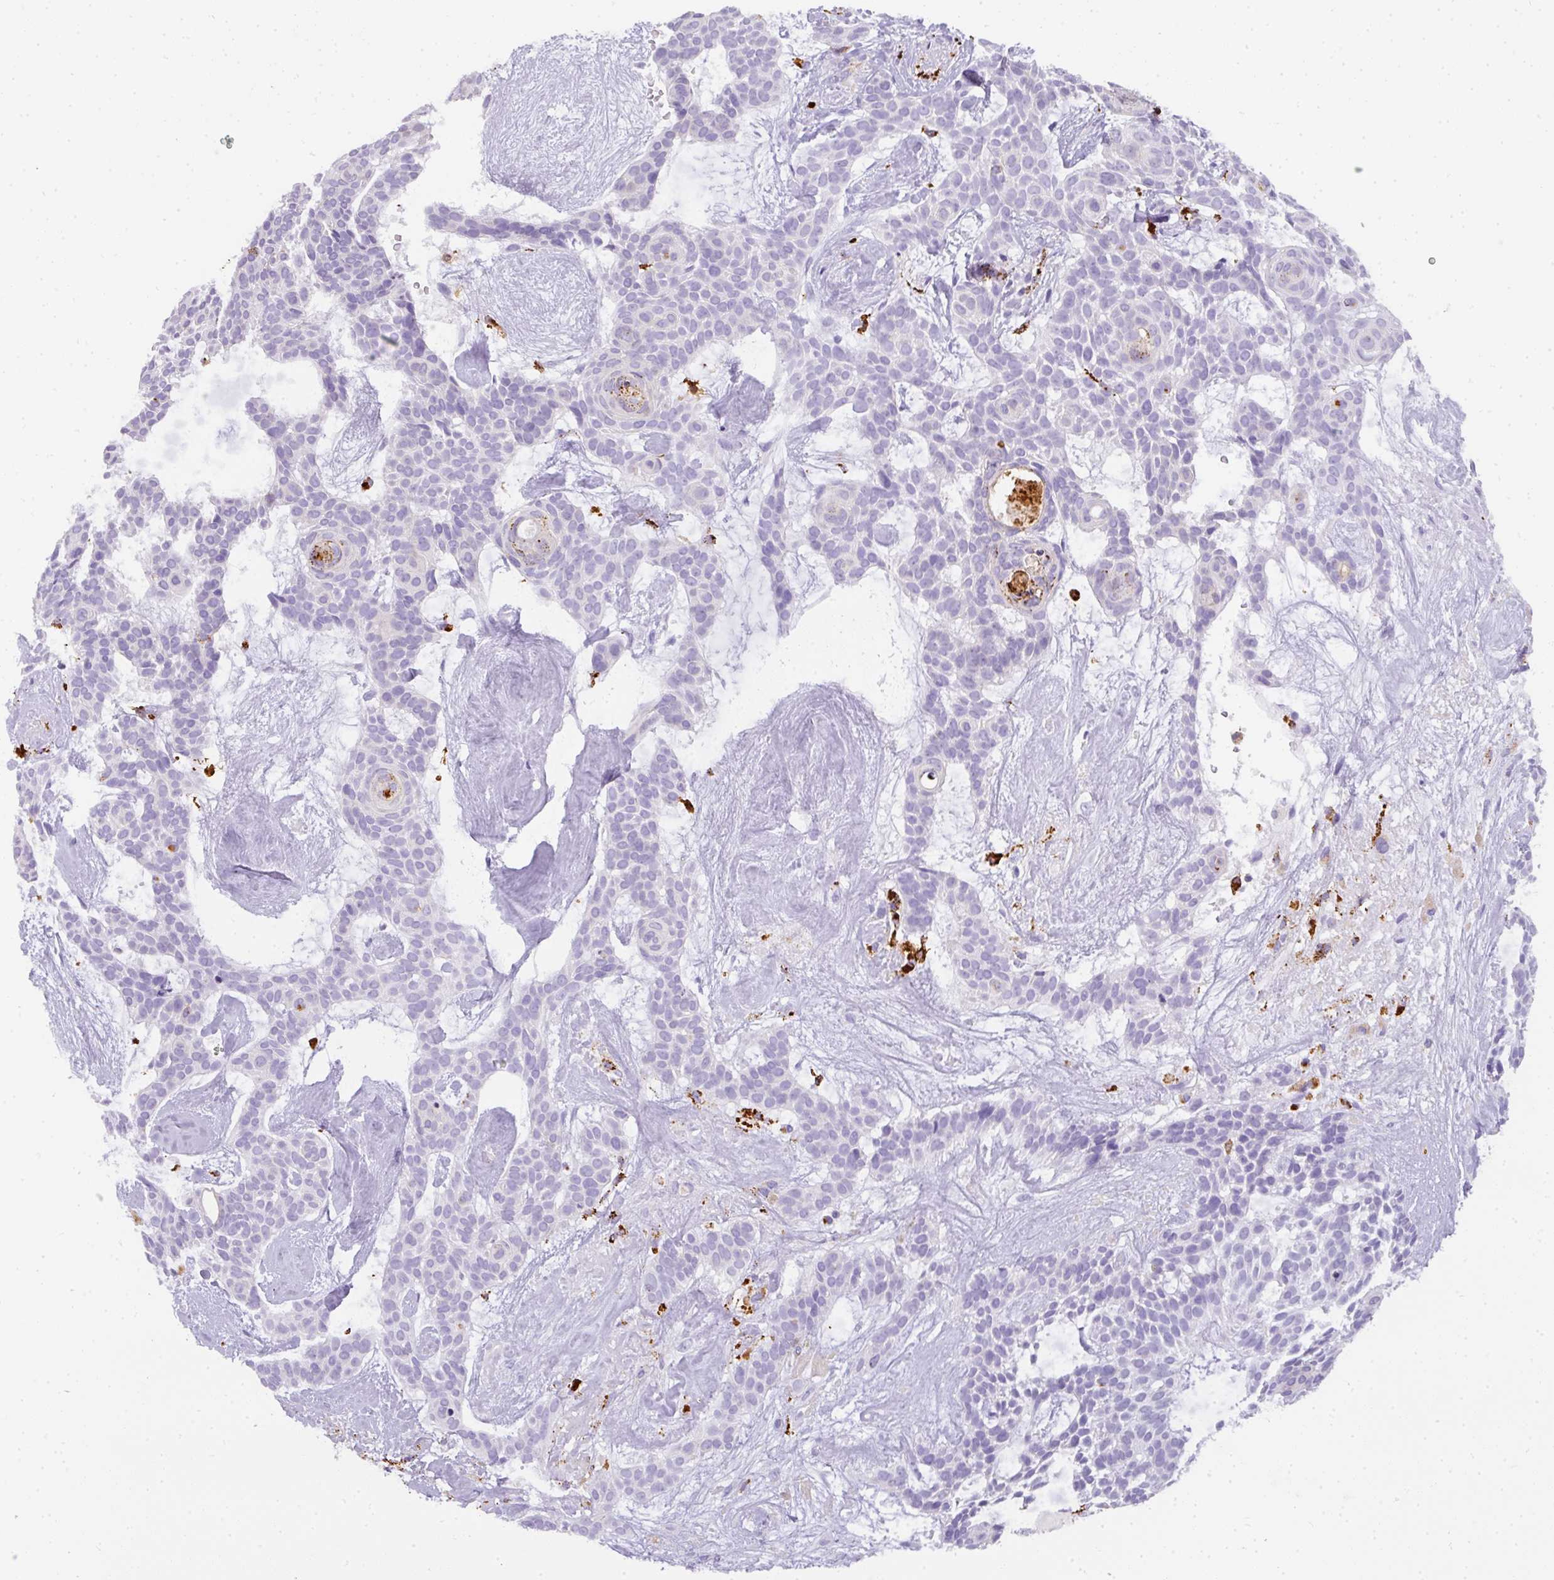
{"staining": {"intensity": "negative", "quantity": "none", "location": "none"}, "tissue": "skin cancer", "cell_type": "Tumor cells", "image_type": "cancer", "snomed": [{"axis": "morphology", "description": "Basal cell carcinoma"}, {"axis": "topography", "description": "Skin"}], "caption": "Immunohistochemistry (IHC) image of neoplastic tissue: skin cancer stained with DAB (3,3'-diaminobenzidine) shows no significant protein positivity in tumor cells.", "gene": "MMACHC", "patient": {"sex": "male", "age": 61}}